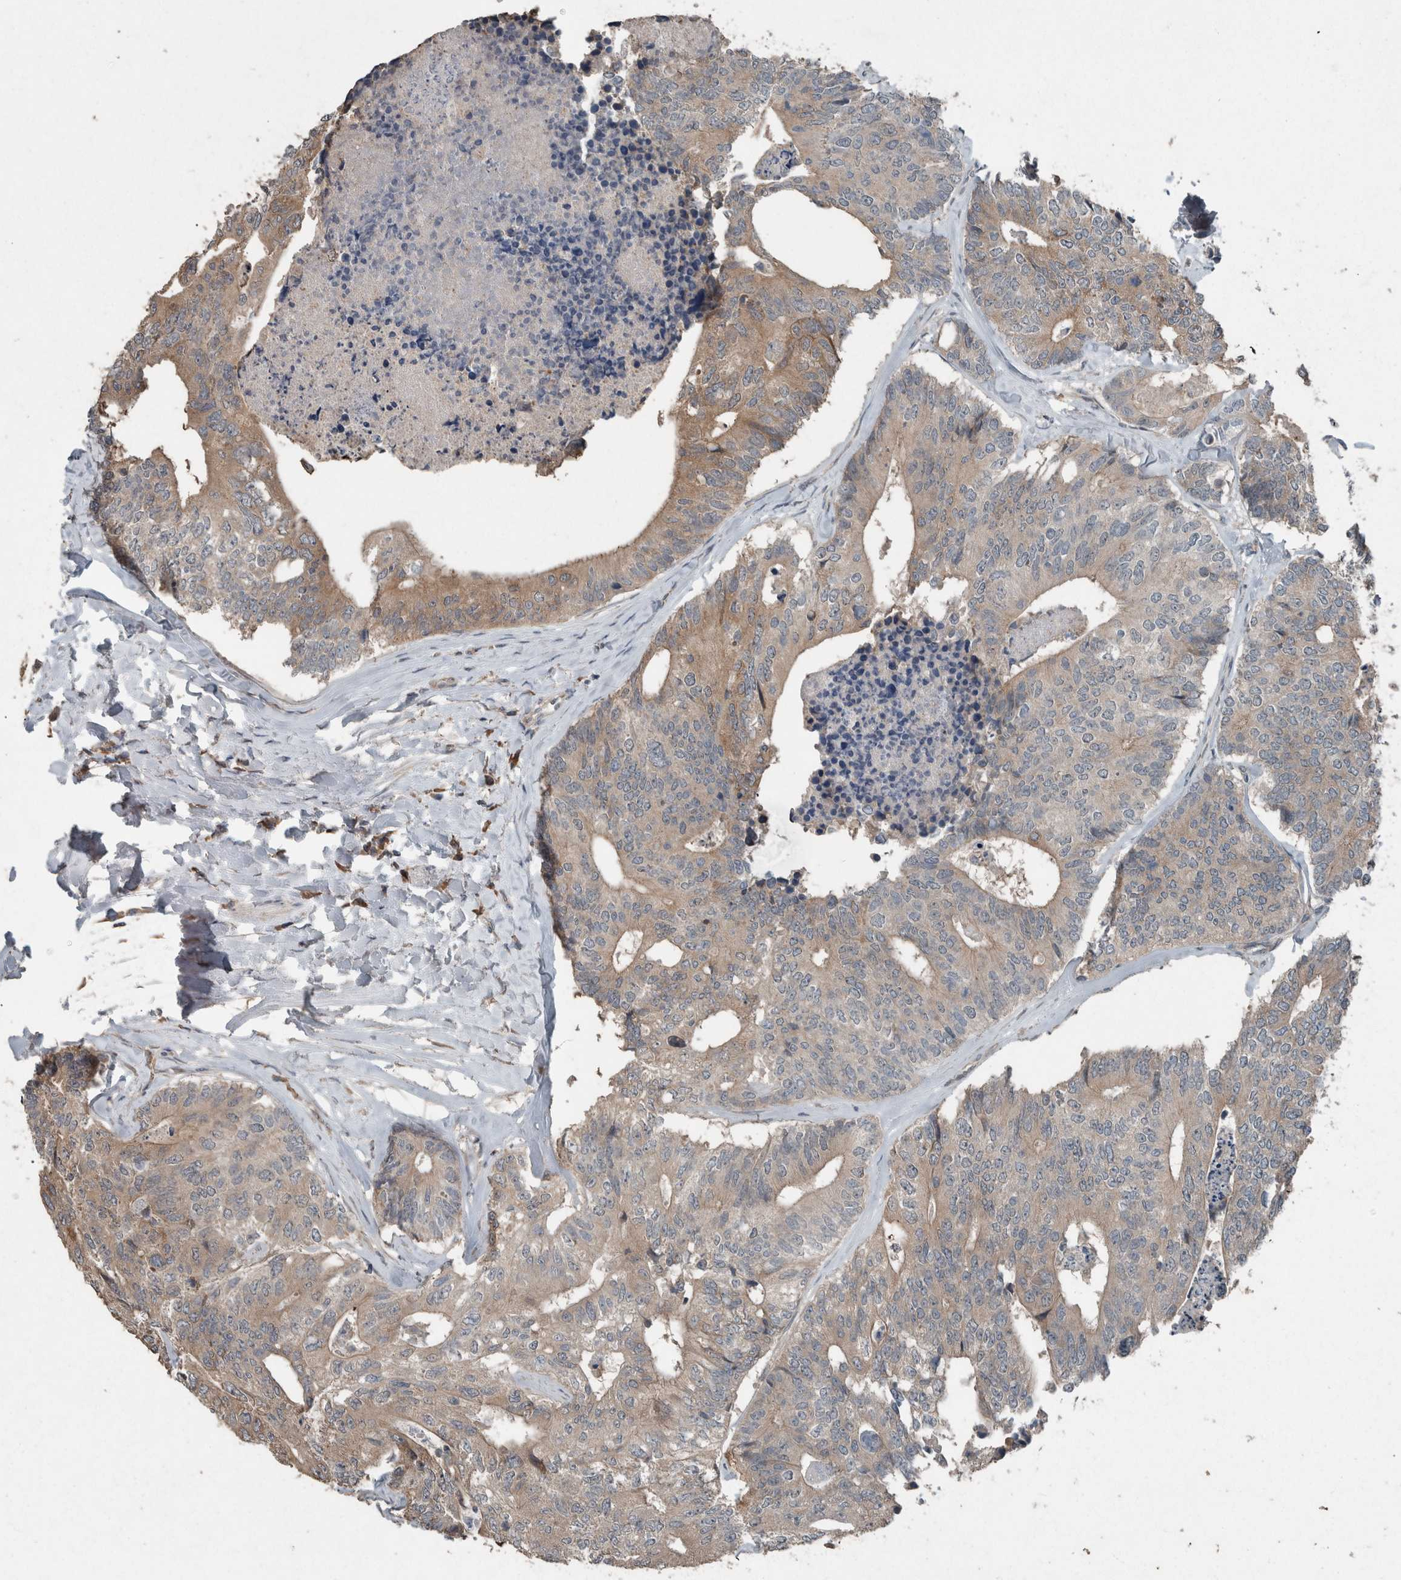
{"staining": {"intensity": "weak", "quantity": ">75%", "location": "cytoplasmic/membranous"}, "tissue": "colorectal cancer", "cell_type": "Tumor cells", "image_type": "cancer", "snomed": [{"axis": "morphology", "description": "Adenocarcinoma, NOS"}, {"axis": "topography", "description": "Colon"}], "caption": "Immunohistochemical staining of colorectal adenocarcinoma shows weak cytoplasmic/membranous protein expression in about >75% of tumor cells.", "gene": "KNTC1", "patient": {"sex": "female", "age": 67}}